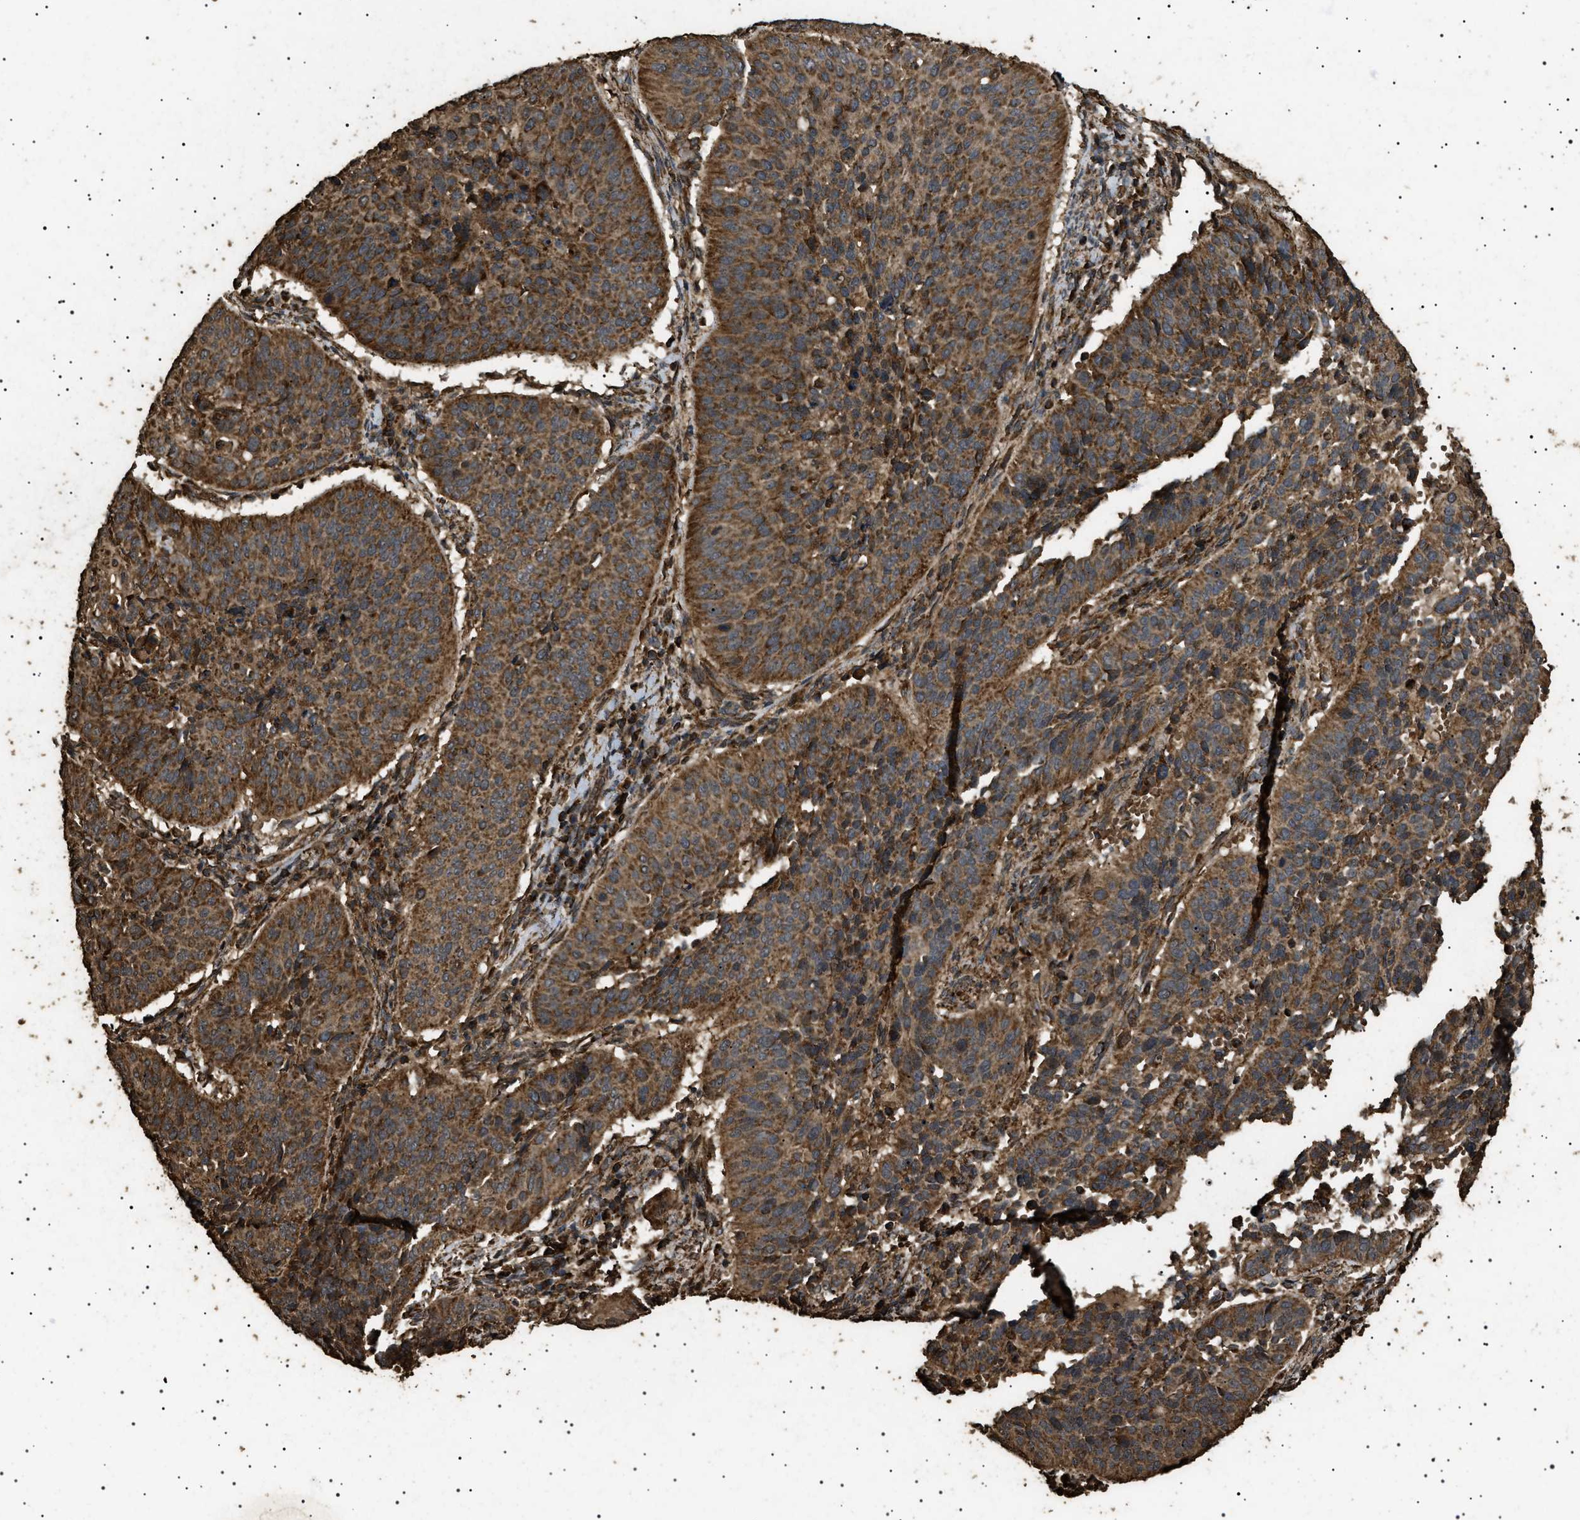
{"staining": {"intensity": "strong", "quantity": ">75%", "location": "cytoplasmic/membranous"}, "tissue": "cervical cancer", "cell_type": "Tumor cells", "image_type": "cancer", "snomed": [{"axis": "morphology", "description": "Normal tissue, NOS"}, {"axis": "morphology", "description": "Squamous cell carcinoma, NOS"}, {"axis": "topography", "description": "Cervix"}], "caption": "Brown immunohistochemical staining in human squamous cell carcinoma (cervical) demonstrates strong cytoplasmic/membranous staining in about >75% of tumor cells.", "gene": "CYRIA", "patient": {"sex": "female", "age": 39}}